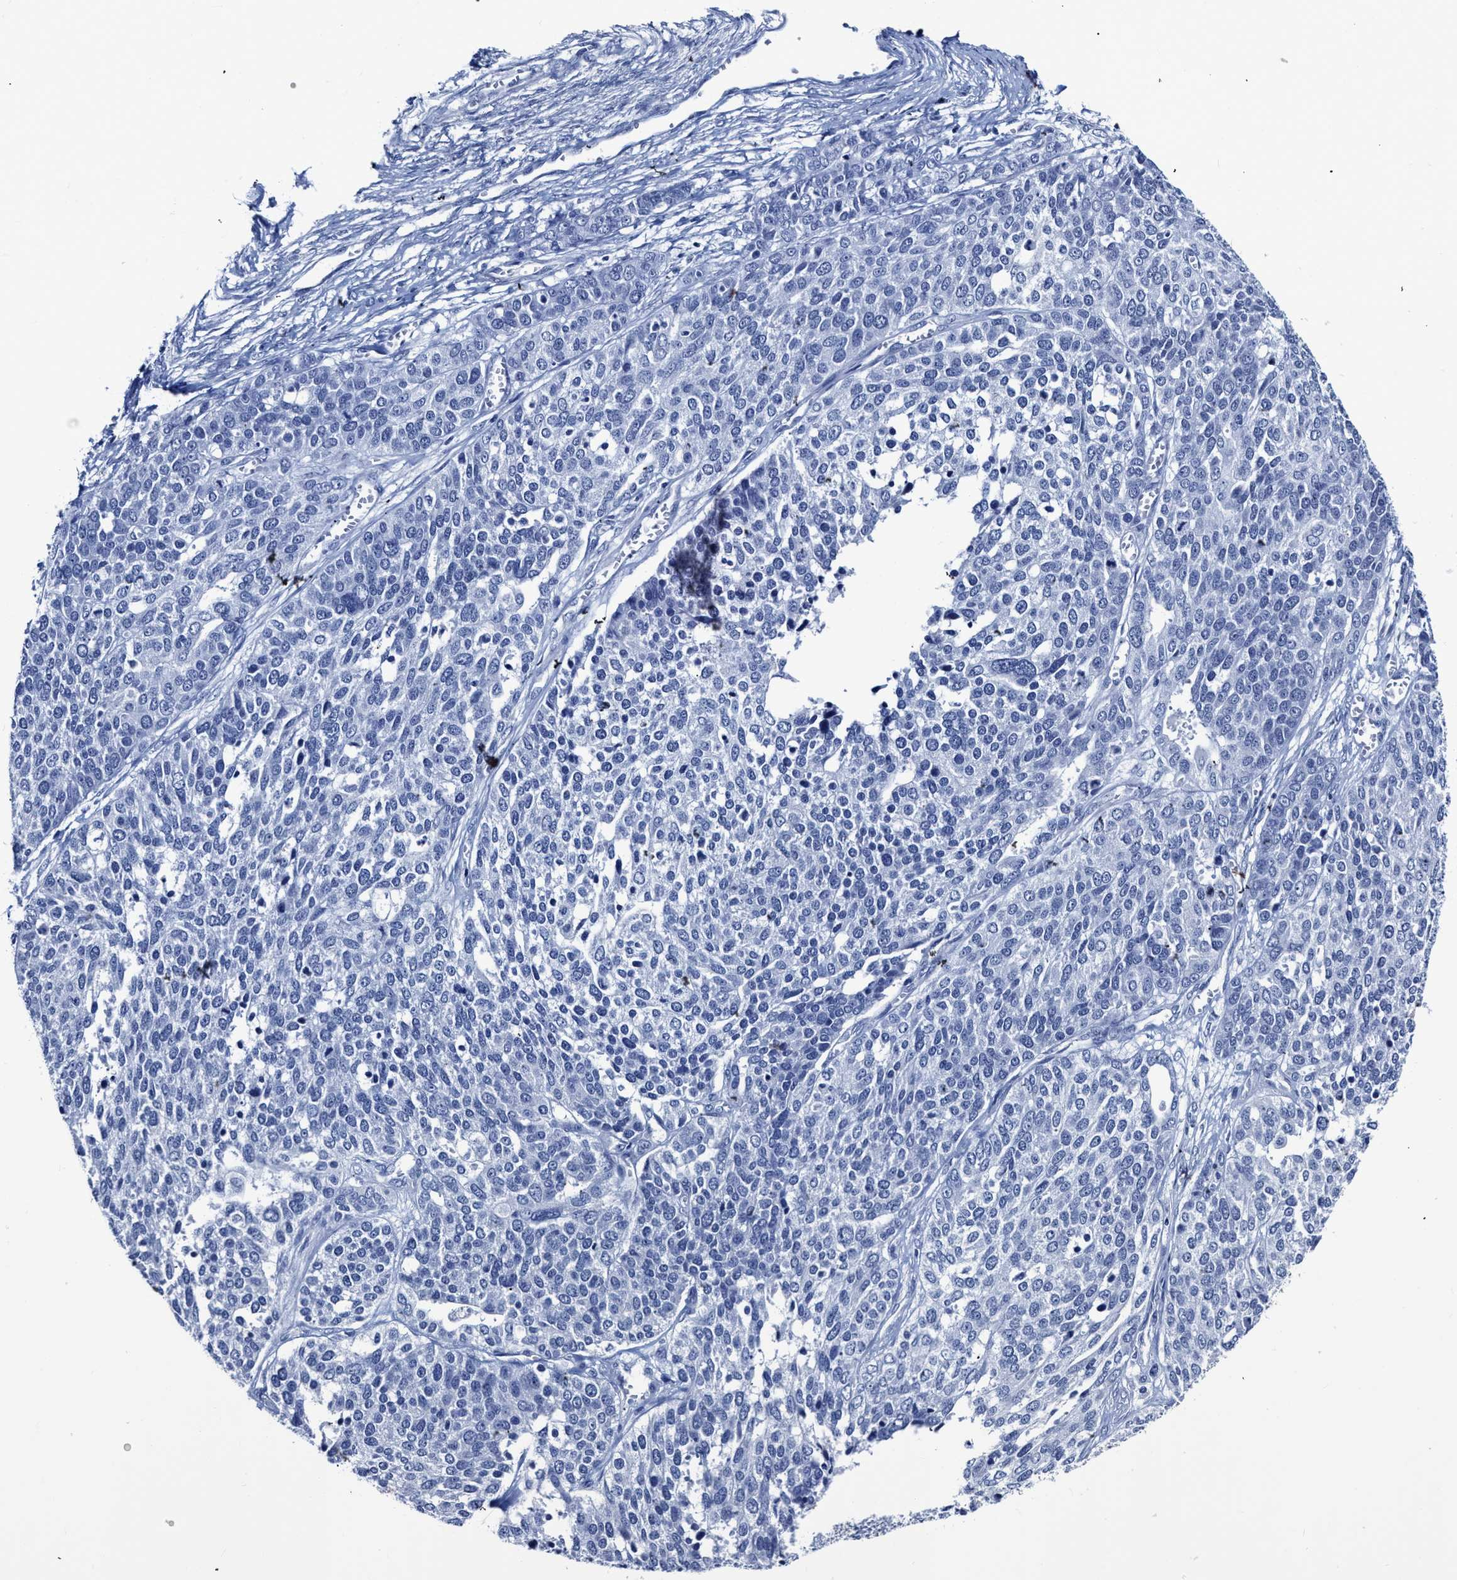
{"staining": {"intensity": "negative", "quantity": "none", "location": "none"}, "tissue": "ovarian cancer", "cell_type": "Tumor cells", "image_type": "cancer", "snomed": [{"axis": "morphology", "description": "Cystadenocarcinoma, serous, NOS"}, {"axis": "topography", "description": "Ovary"}], "caption": "The IHC micrograph has no significant staining in tumor cells of serous cystadenocarcinoma (ovarian) tissue. (IHC, brightfield microscopy, high magnification).", "gene": "KCNMB3", "patient": {"sex": "female", "age": 44}}